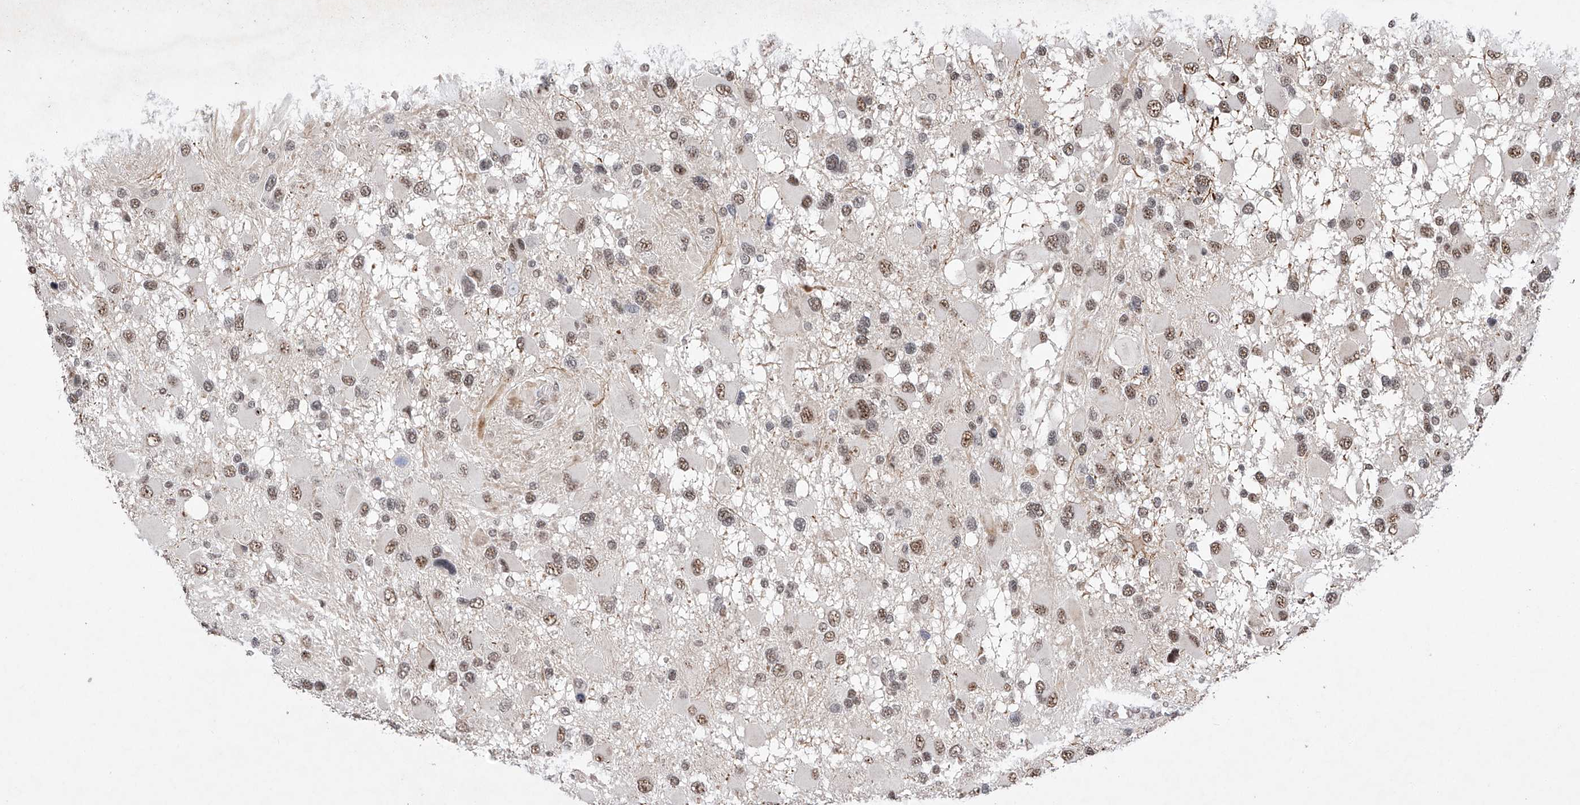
{"staining": {"intensity": "moderate", "quantity": ">75%", "location": "nuclear"}, "tissue": "glioma", "cell_type": "Tumor cells", "image_type": "cancer", "snomed": [{"axis": "morphology", "description": "Glioma, malignant, High grade"}, {"axis": "topography", "description": "Brain"}], "caption": "Glioma stained for a protein exhibits moderate nuclear positivity in tumor cells. The staining is performed using DAB brown chromogen to label protein expression. The nuclei are counter-stained blue using hematoxylin.", "gene": "NFATC4", "patient": {"sex": "male", "age": 53}}